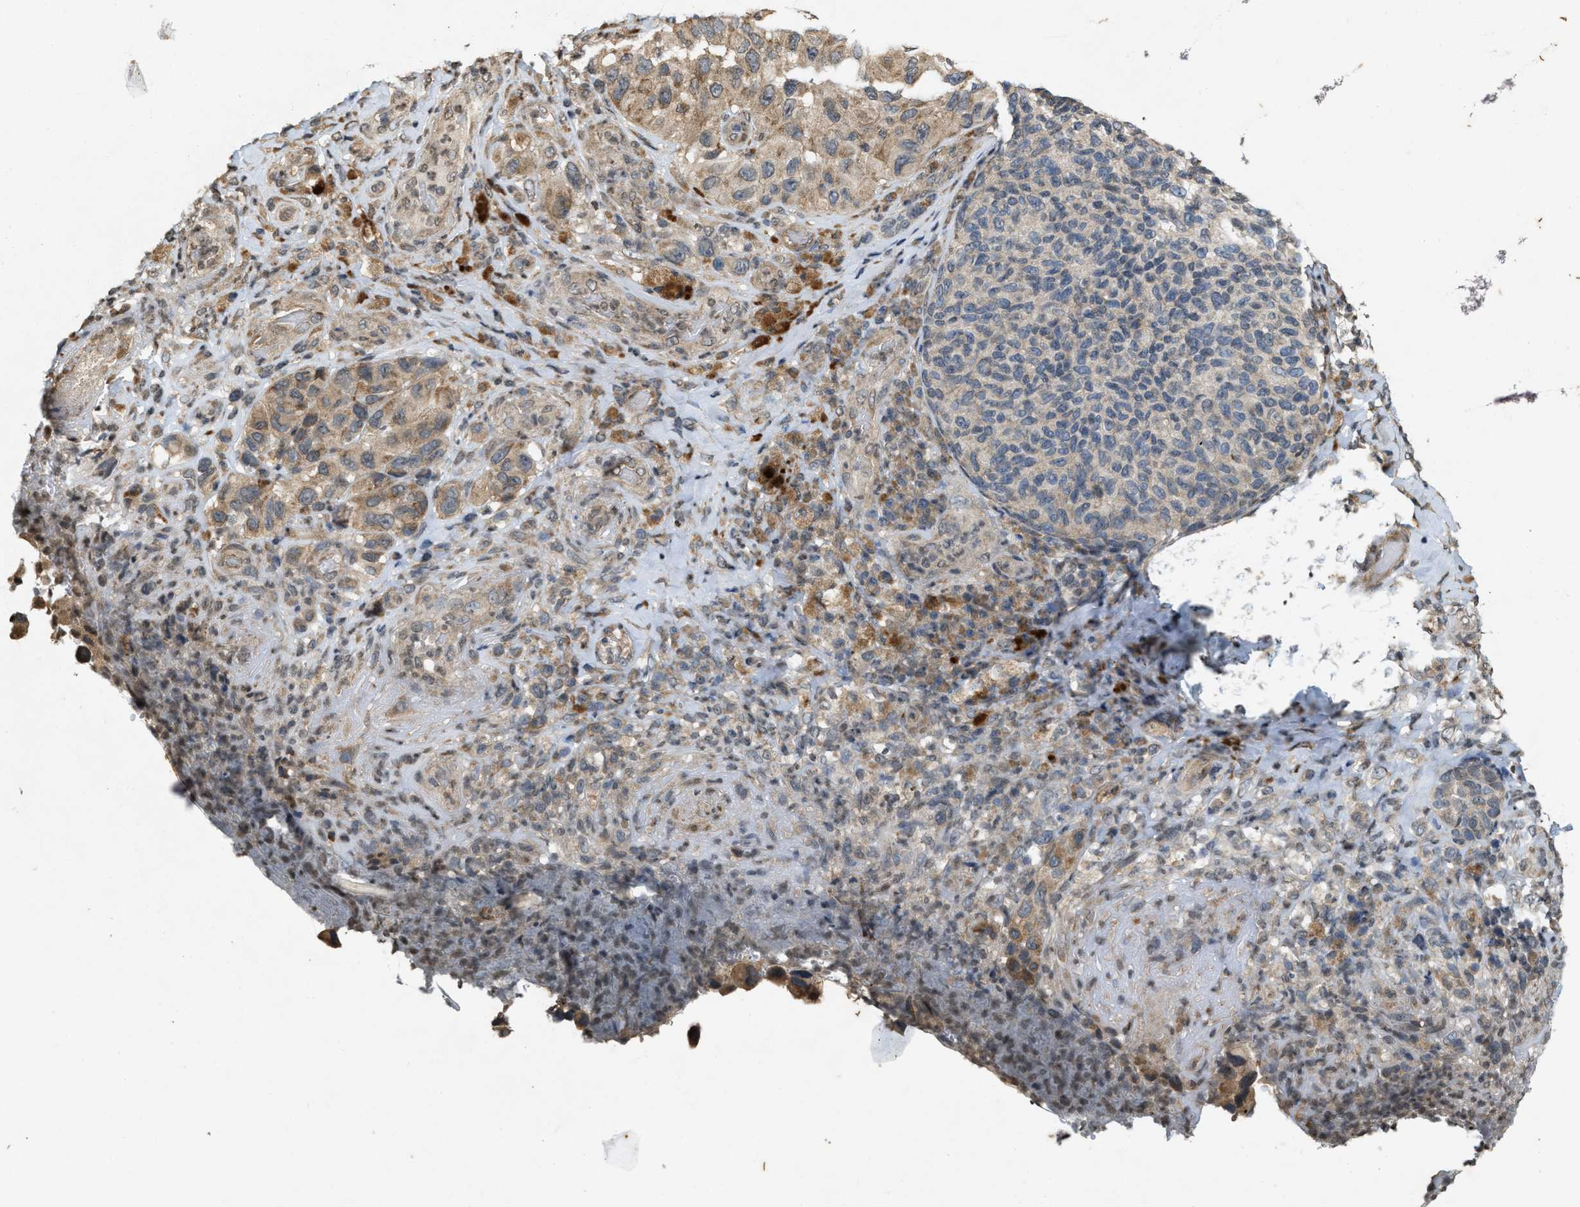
{"staining": {"intensity": "weak", "quantity": ">75%", "location": "cytoplasmic/membranous"}, "tissue": "melanoma", "cell_type": "Tumor cells", "image_type": "cancer", "snomed": [{"axis": "morphology", "description": "Malignant melanoma, NOS"}, {"axis": "topography", "description": "Skin"}], "caption": "Immunohistochemistry (IHC) (DAB) staining of human malignant melanoma displays weak cytoplasmic/membranous protein expression in approximately >75% of tumor cells.", "gene": "KIF21A", "patient": {"sex": "female", "age": 73}}